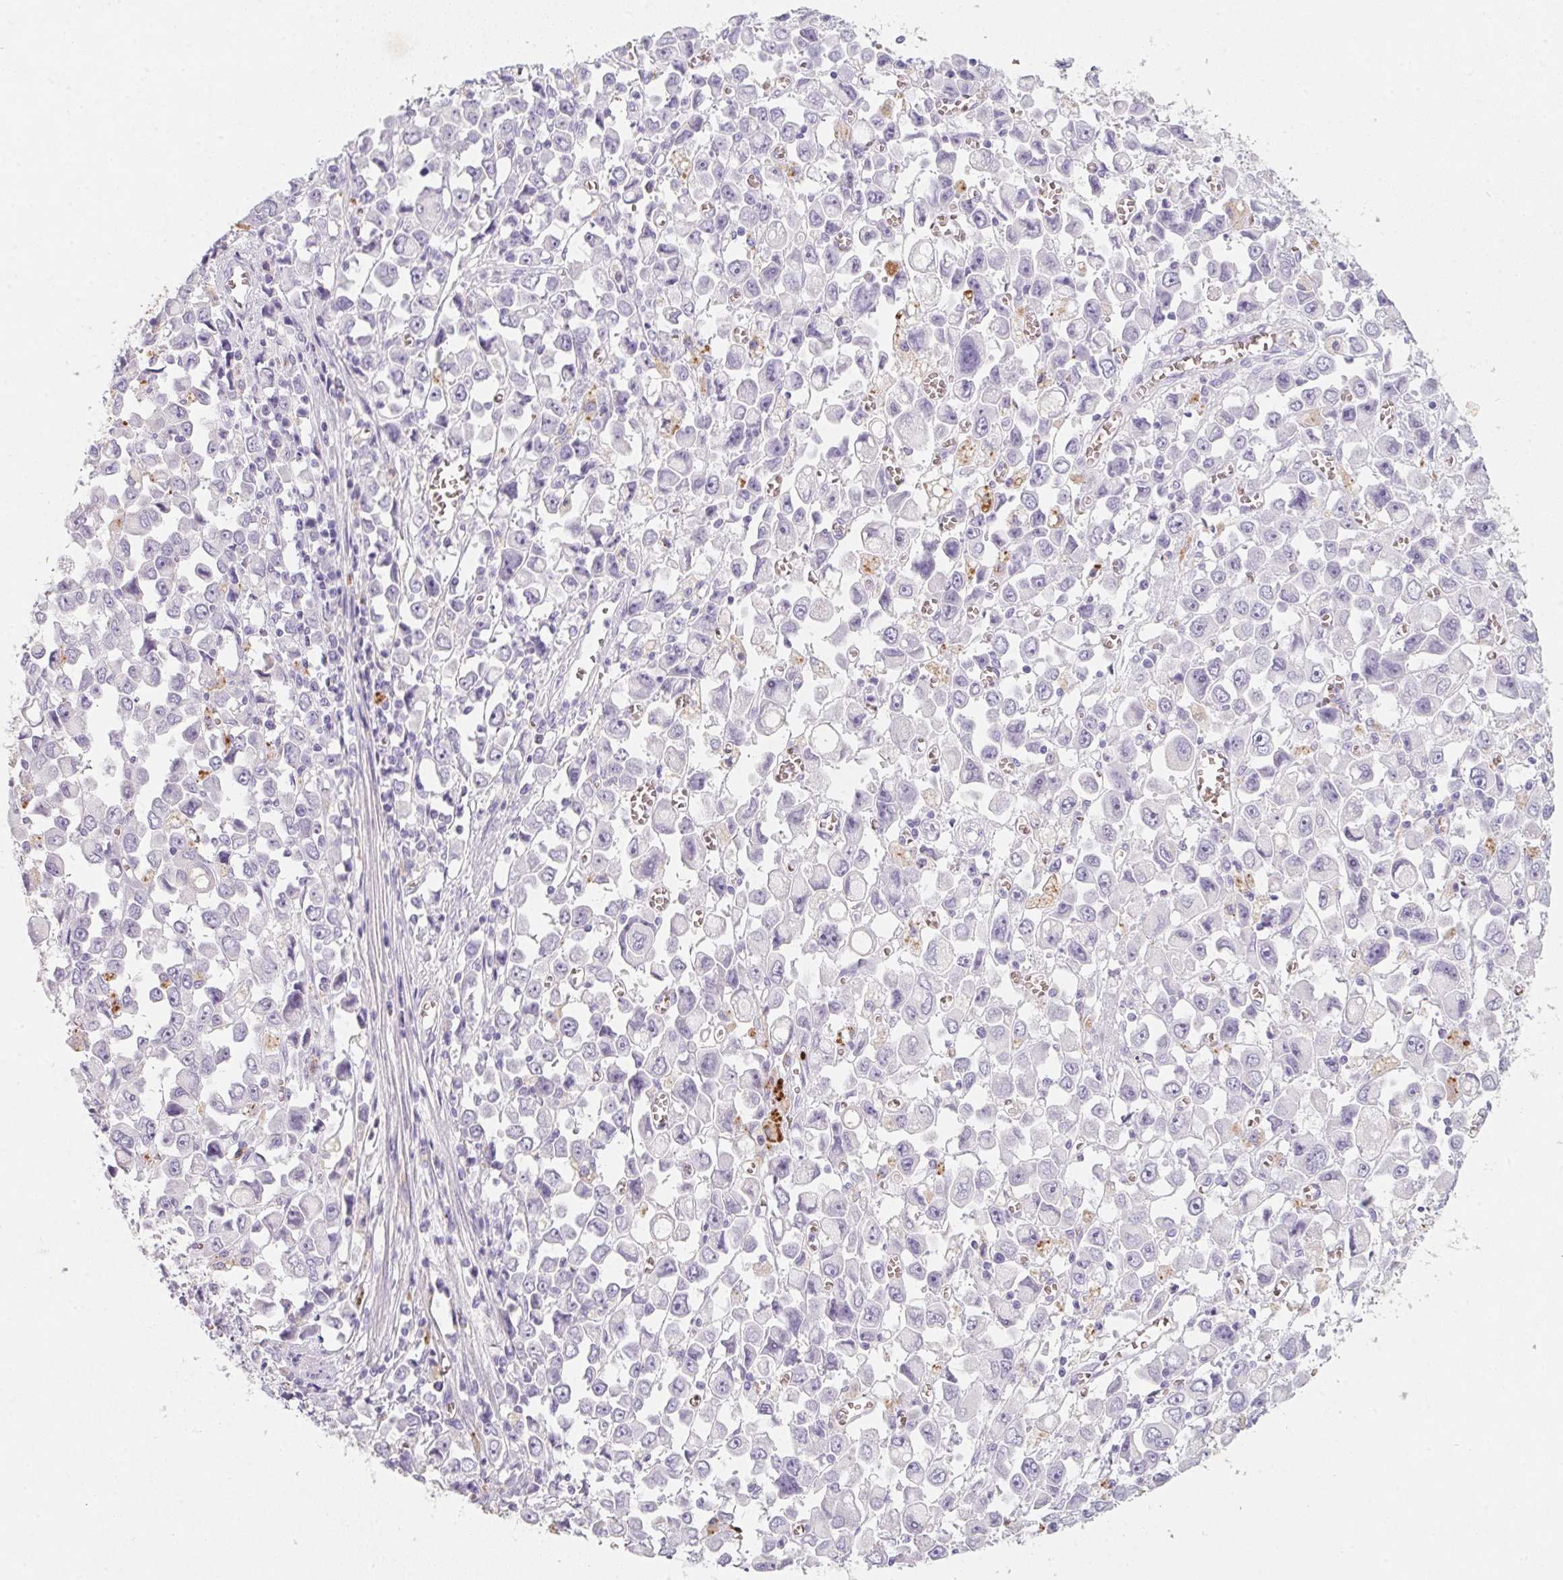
{"staining": {"intensity": "negative", "quantity": "none", "location": "none"}, "tissue": "stomach cancer", "cell_type": "Tumor cells", "image_type": "cancer", "snomed": [{"axis": "morphology", "description": "Adenocarcinoma, NOS"}, {"axis": "topography", "description": "Stomach, upper"}], "caption": "There is no significant expression in tumor cells of stomach adenocarcinoma.", "gene": "DCD", "patient": {"sex": "male", "age": 70}}